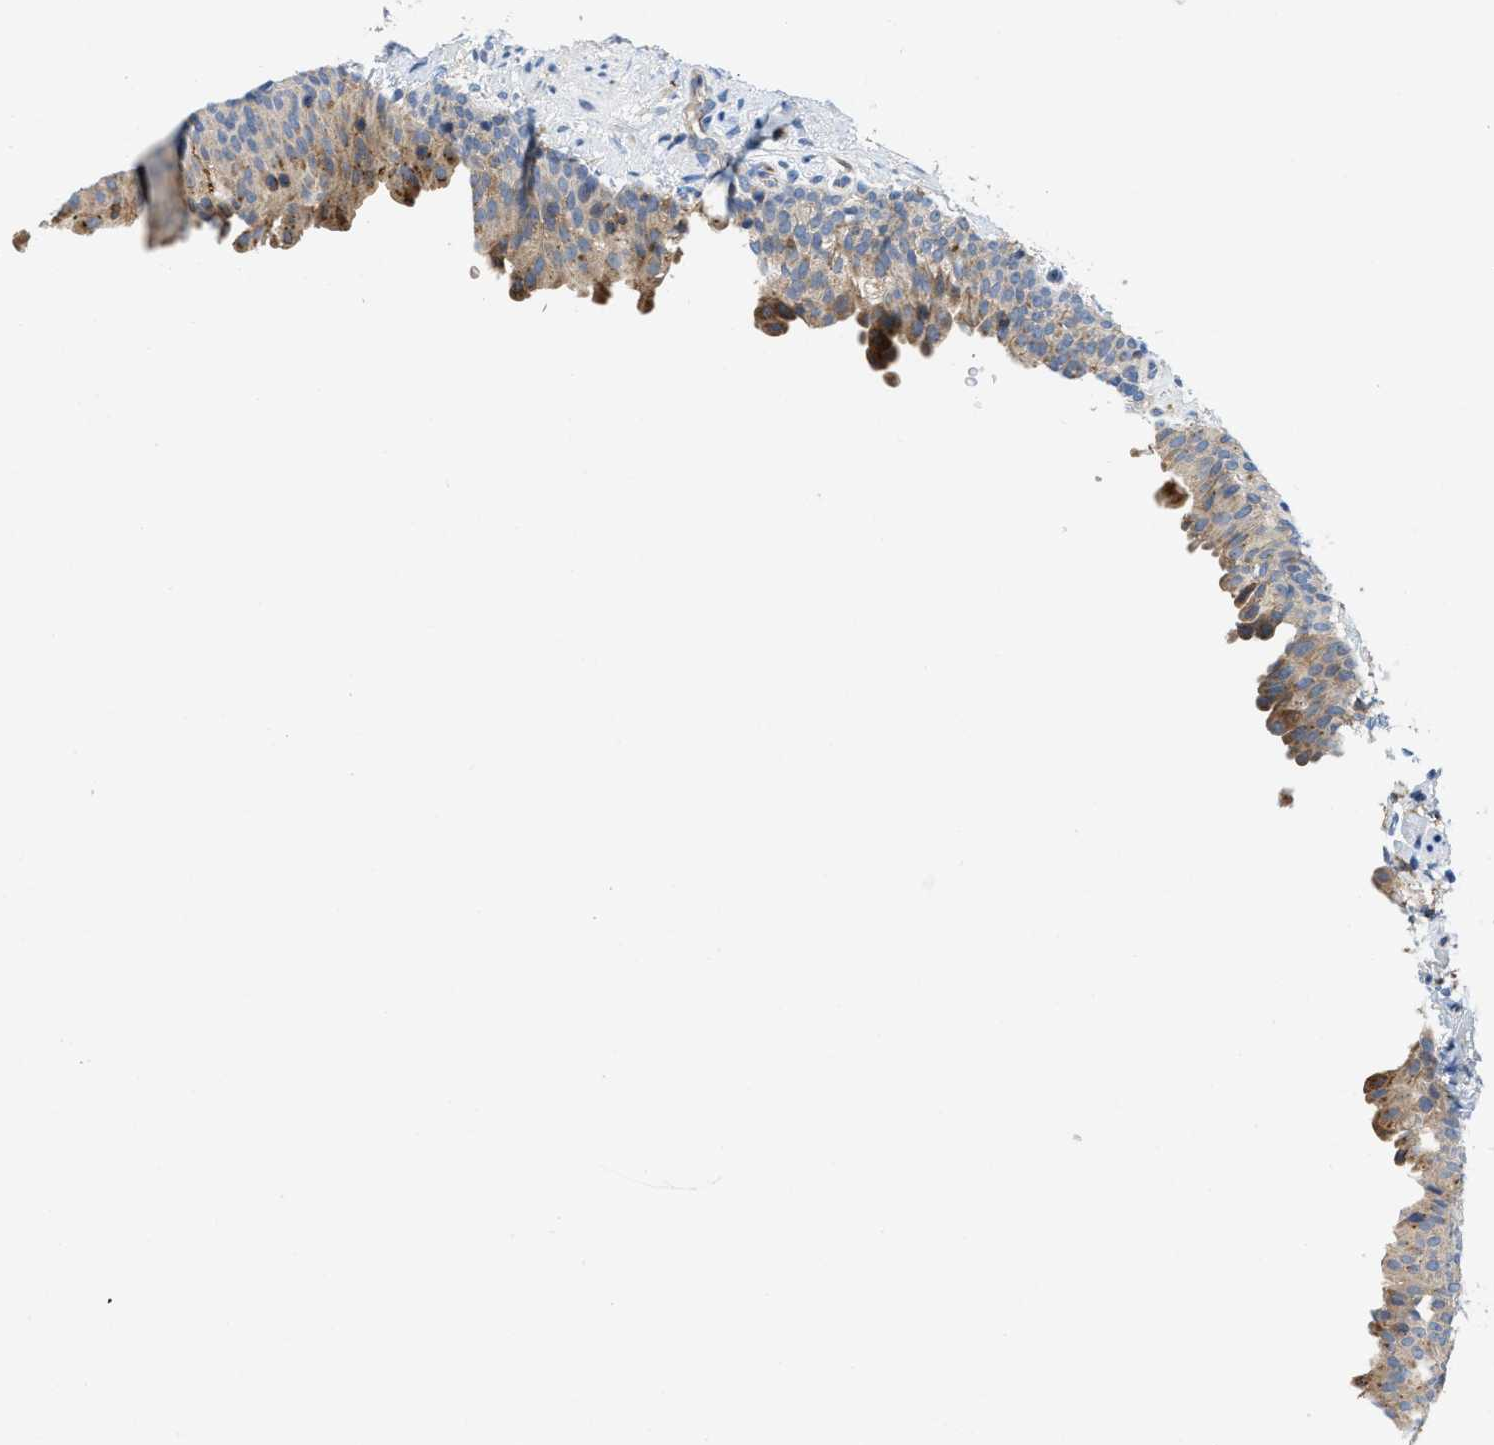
{"staining": {"intensity": "moderate", "quantity": "25%-75%", "location": "cytoplasmic/membranous"}, "tissue": "urinary bladder", "cell_type": "Urothelial cells", "image_type": "normal", "snomed": [{"axis": "morphology", "description": "Normal tissue, NOS"}, {"axis": "topography", "description": "Urinary bladder"}], "caption": "The image shows staining of normal urinary bladder, revealing moderate cytoplasmic/membranous protein positivity (brown color) within urothelial cells. (DAB IHC, brown staining for protein, blue staining for nuclei).", "gene": "ENPP4", "patient": {"sex": "female", "age": 79}}